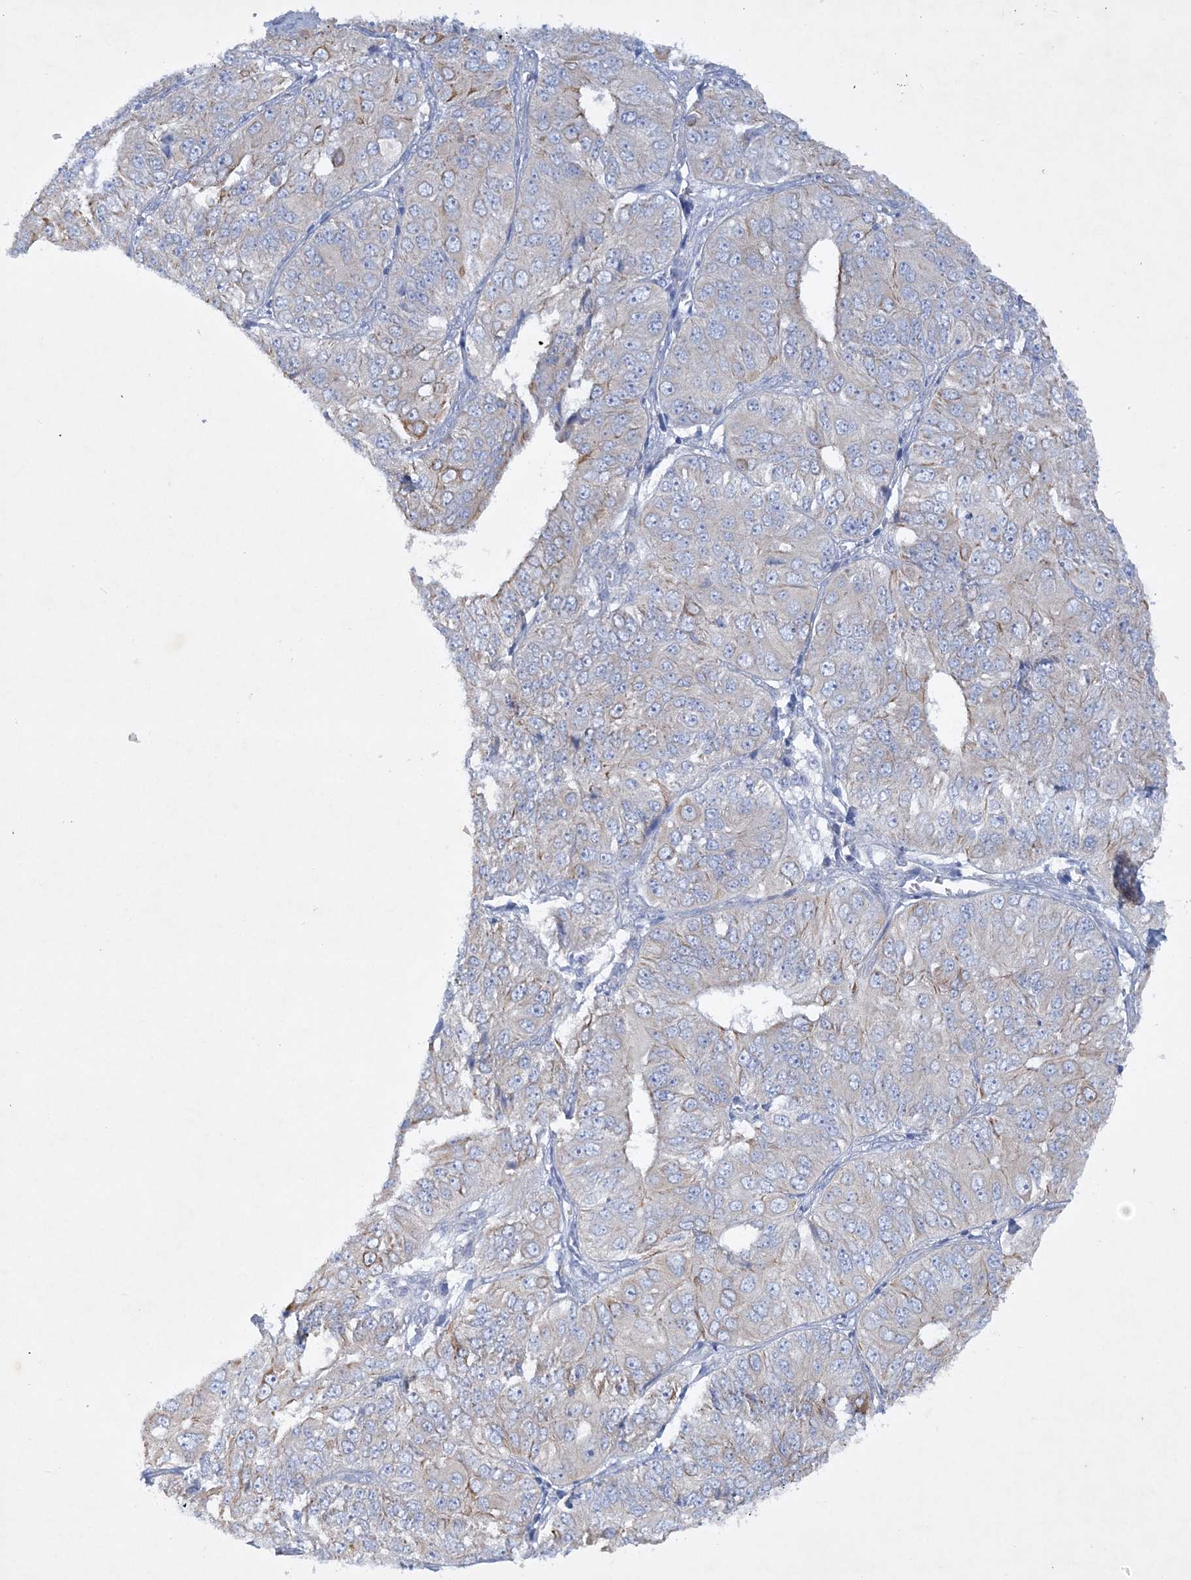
{"staining": {"intensity": "moderate", "quantity": "<25%", "location": "cytoplasmic/membranous"}, "tissue": "ovarian cancer", "cell_type": "Tumor cells", "image_type": "cancer", "snomed": [{"axis": "morphology", "description": "Carcinoma, endometroid"}, {"axis": "topography", "description": "Ovary"}], "caption": "Moderate cytoplasmic/membranous protein positivity is identified in about <25% of tumor cells in ovarian endometroid carcinoma.", "gene": "FARSB", "patient": {"sex": "female", "age": 51}}